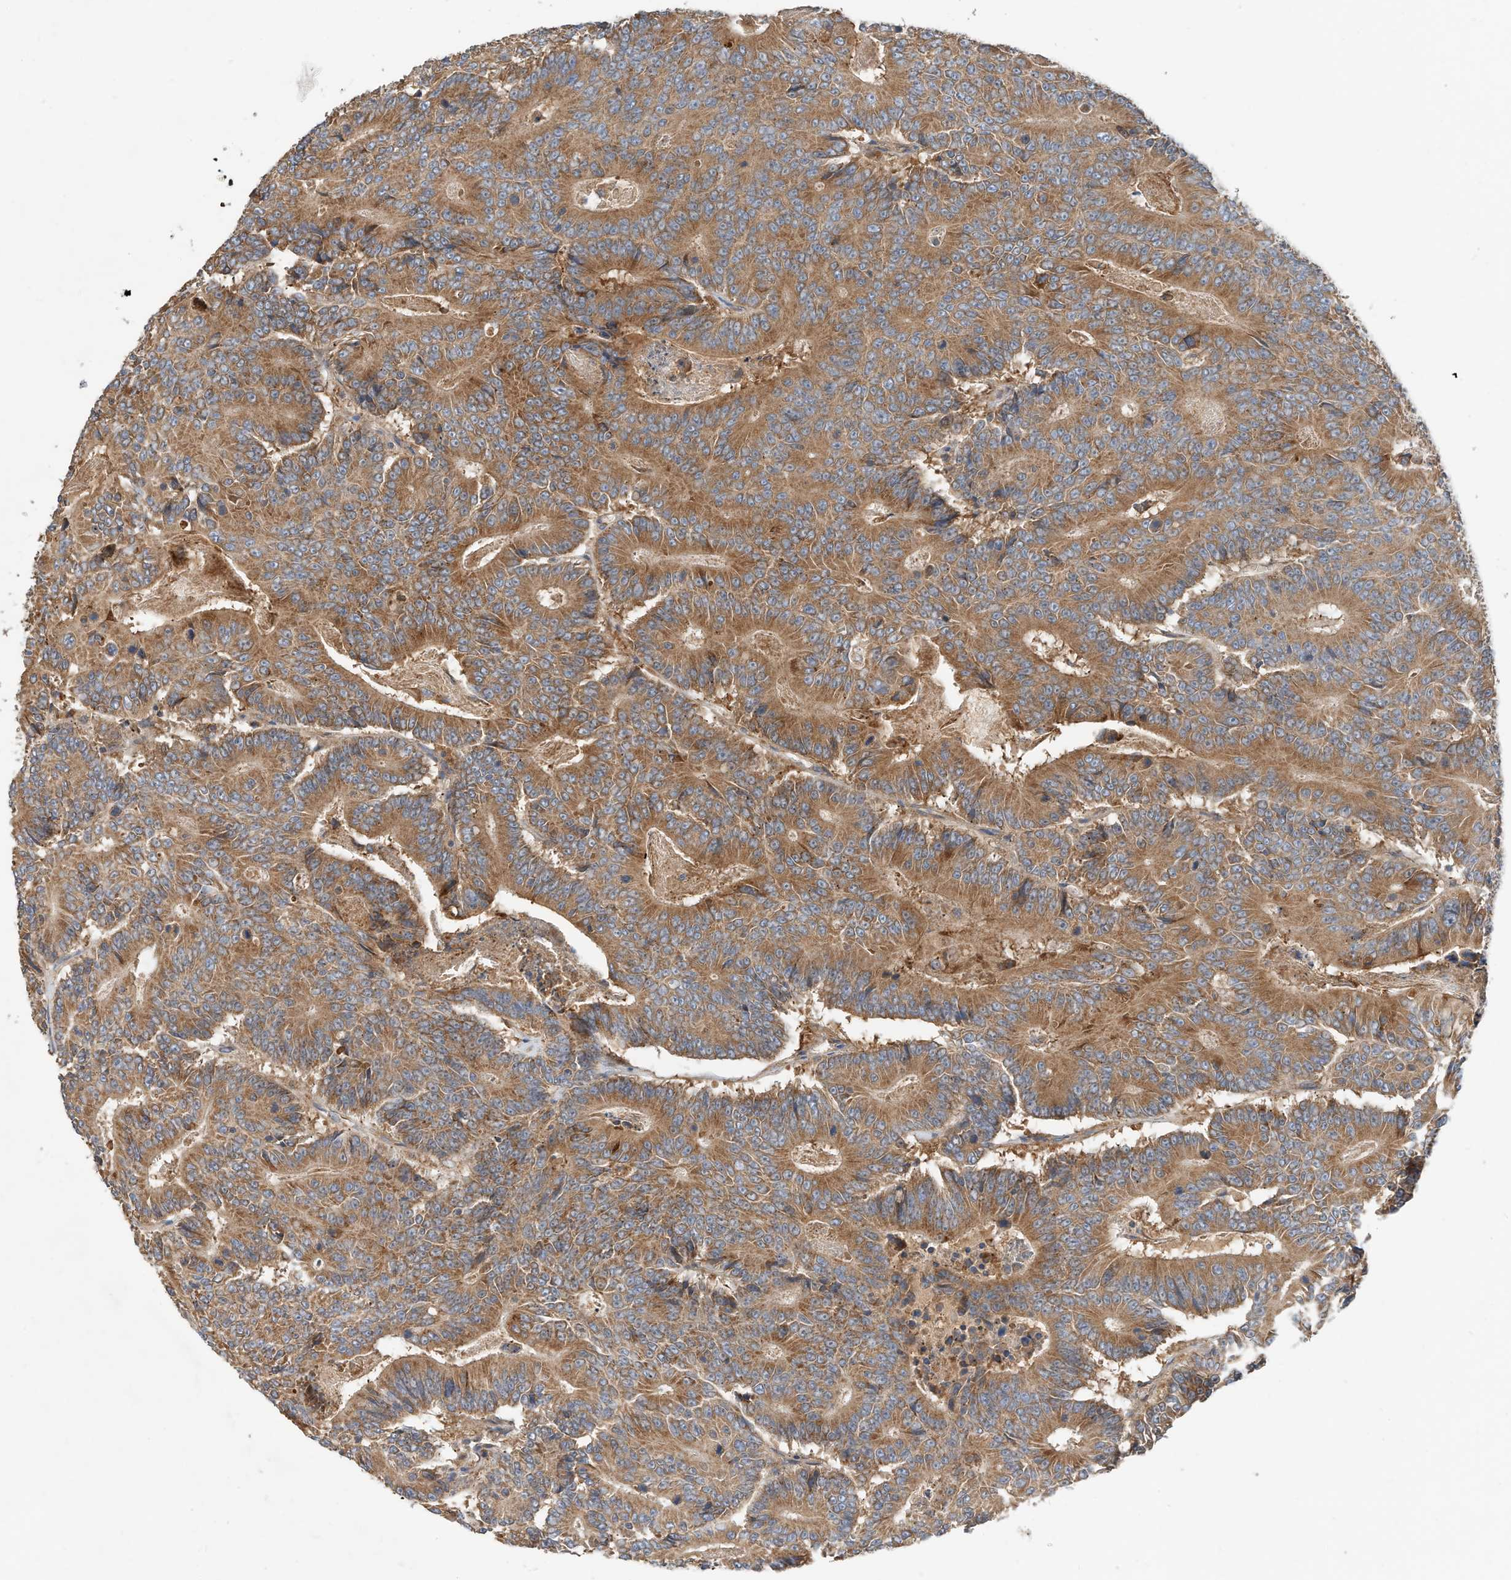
{"staining": {"intensity": "moderate", "quantity": ">75%", "location": "cytoplasmic/membranous"}, "tissue": "colorectal cancer", "cell_type": "Tumor cells", "image_type": "cancer", "snomed": [{"axis": "morphology", "description": "Adenocarcinoma, NOS"}, {"axis": "topography", "description": "Colon"}], "caption": "Immunohistochemical staining of human adenocarcinoma (colorectal) displays moderate cytoplasmic/membranous protein expression in about >75% of tumor cells. Nuclei are stained in blue.", "gene": "CPAMD8", "patient": {"sex": "male", "age": 83}}